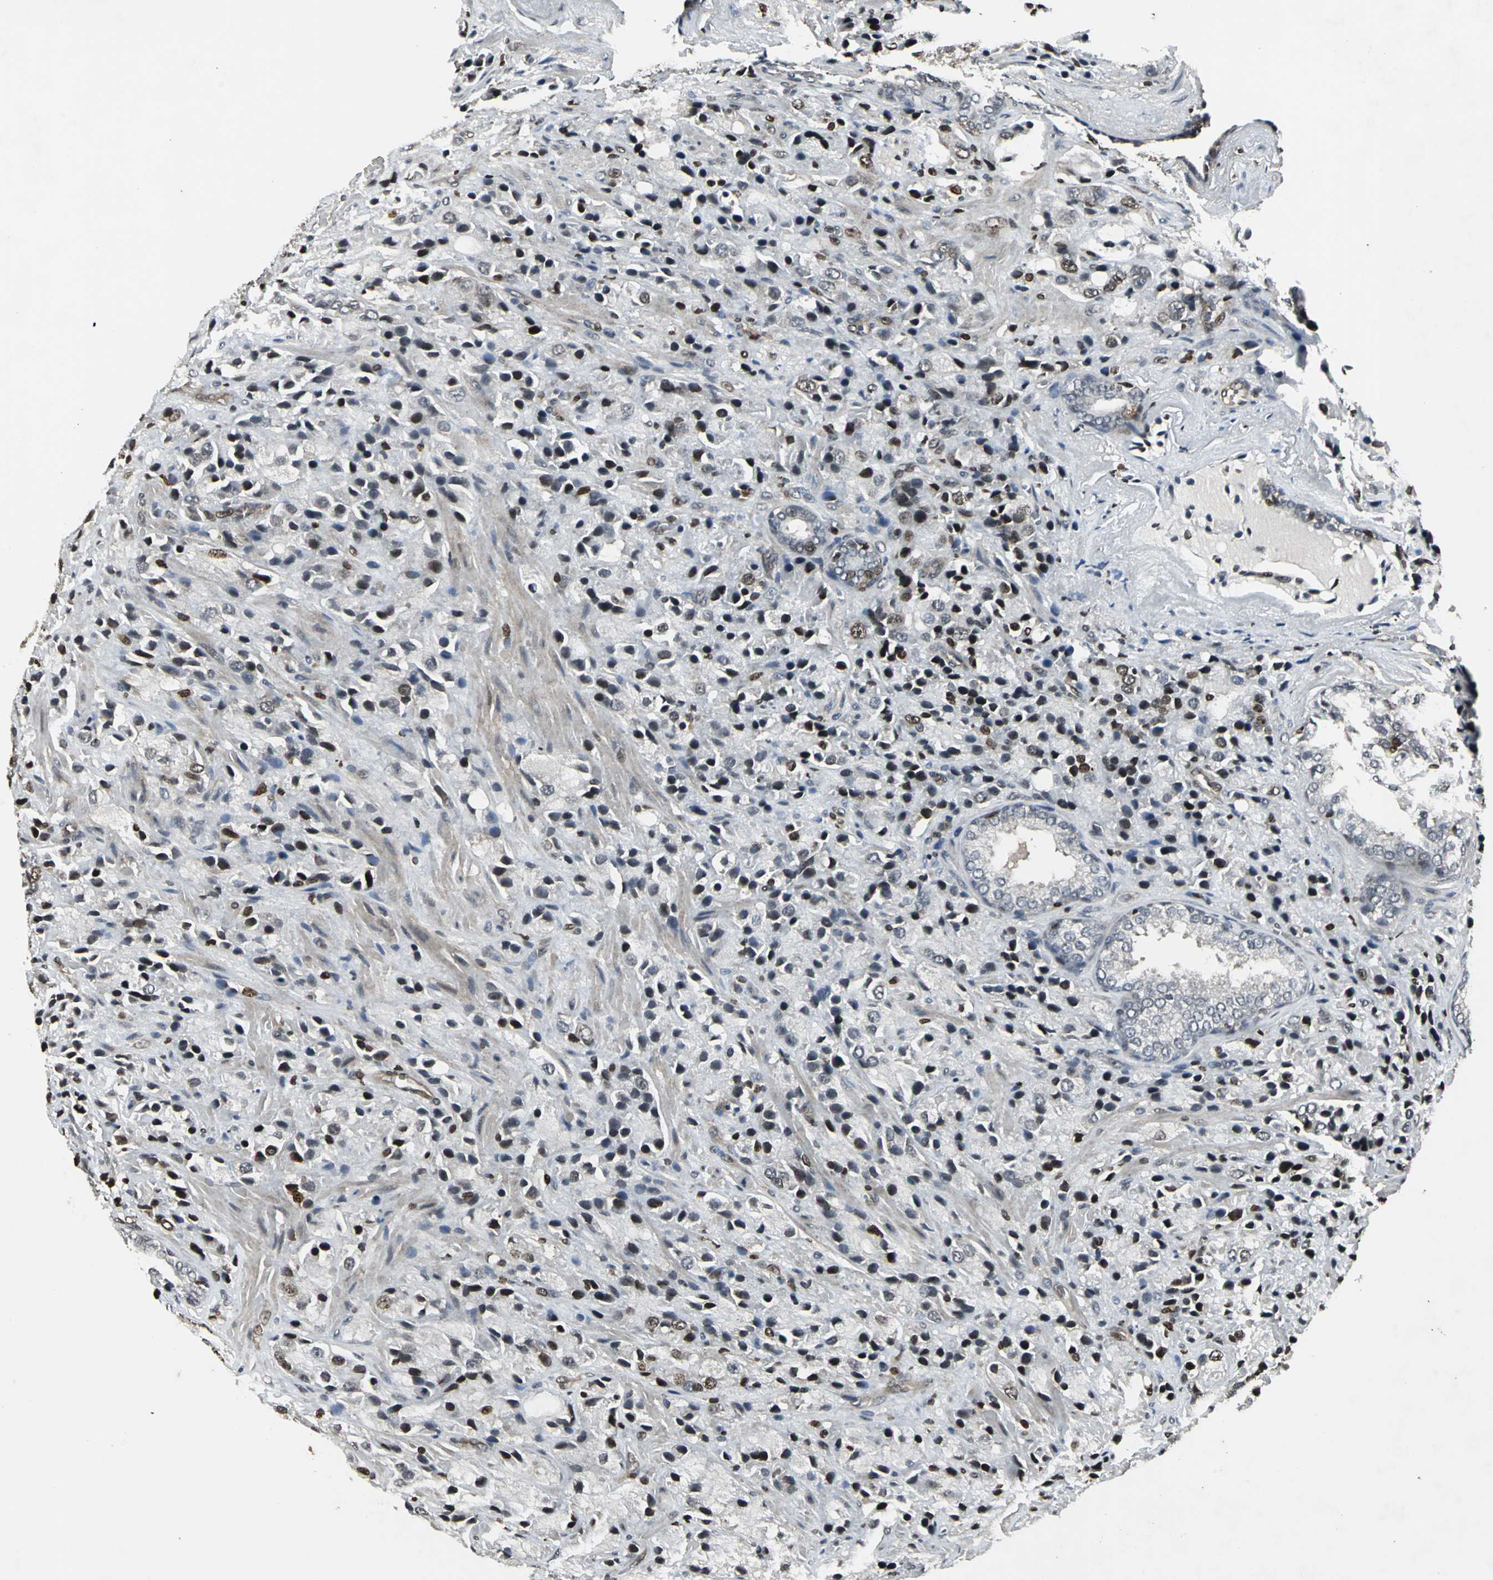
{"staining": {"intensity": "moderate", "quantity": "25%-75%", "location": "cytoplasmic/membranous,nuclear"}, "tissue": "prostate cancer", "cell_type": "Tumor cells", "image_type": "cancer", "snomed": [{"axis": "morphology", "description": "Adenocarcinoma, High grade"}, {"axis": "topography", "description": "Prostate"}], "caption": "Prostate cancer (adenocarcinoma (high-grade)) stained with DAB (3,3'-diaminobenzidine) immunohistochemistry (IHC) demonstrates medium levels of moderate cytoplasmic/membranous and nuclear staining in approximately 25%-75% of tumor cells. (DAB (3,3'-diaminobenzidine) IHC, brown staining for protein, blue staining for nuclei).", "gene": "AHR", "patient": {"sex": "male", "age": 70}}